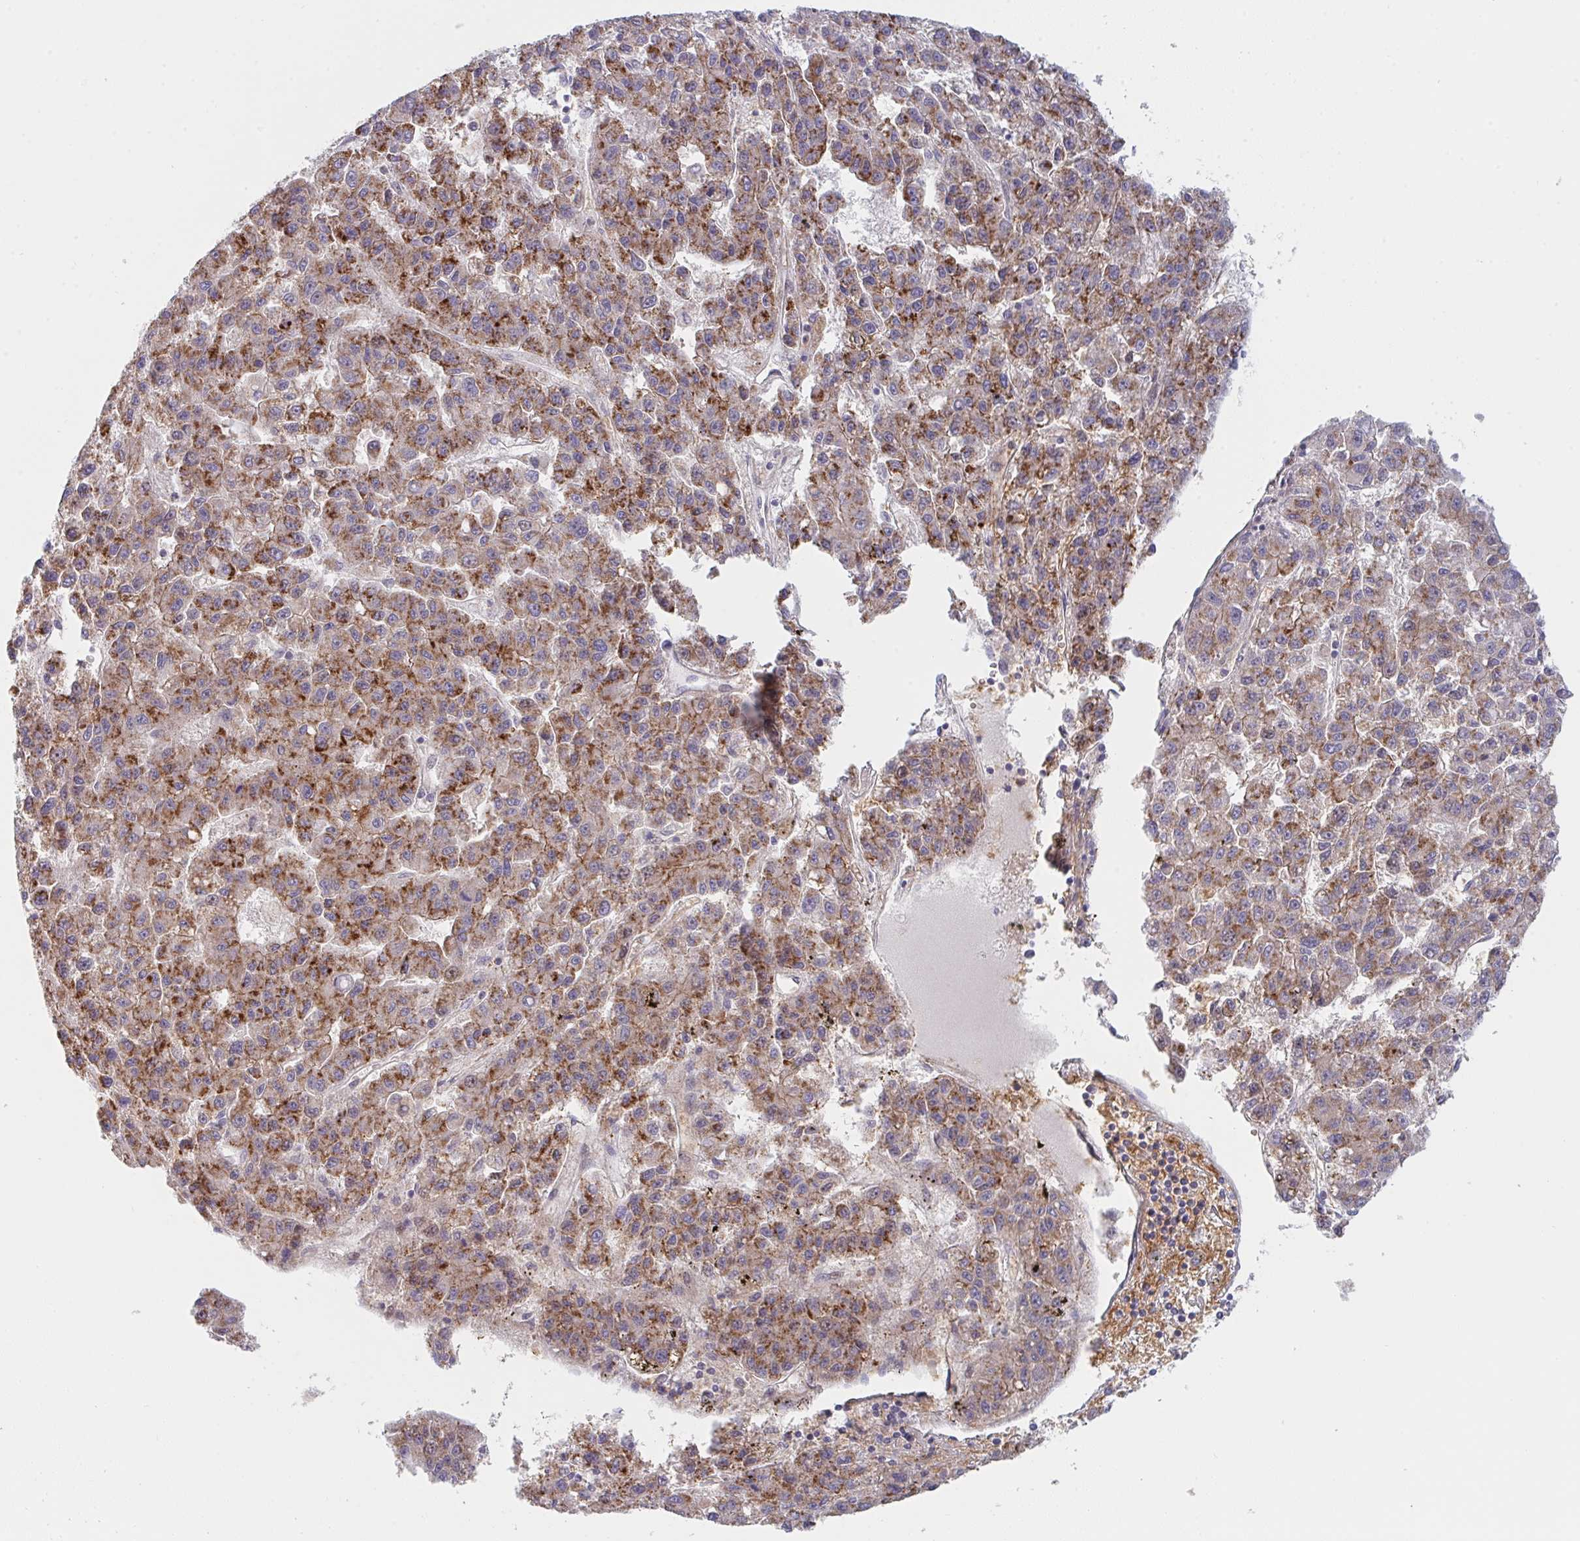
{"staining": {"intensity": "moderate", "quantity": ">75%", "location": "cytoplasmic/membranous"}, "tissue": "liver cancer", "cell_type": "Tumor cells", "image_type": "cancer", "snomed": [{"axis": "morphology", "description": "Carcinoma, Hepatocellular, NOS"}, {"axis": "topography", "description": "Liver"}], "caption": "The histopathology image exhibits immunohistochemical staining of liver cancer (hepatocellular carcinoma). There is moderate cytoplasmic/membranous positivity is identified in approximately >75% of tumor cells.", "gene": "TNFSF4", "patient": {"sex": "male", "age": 70}}